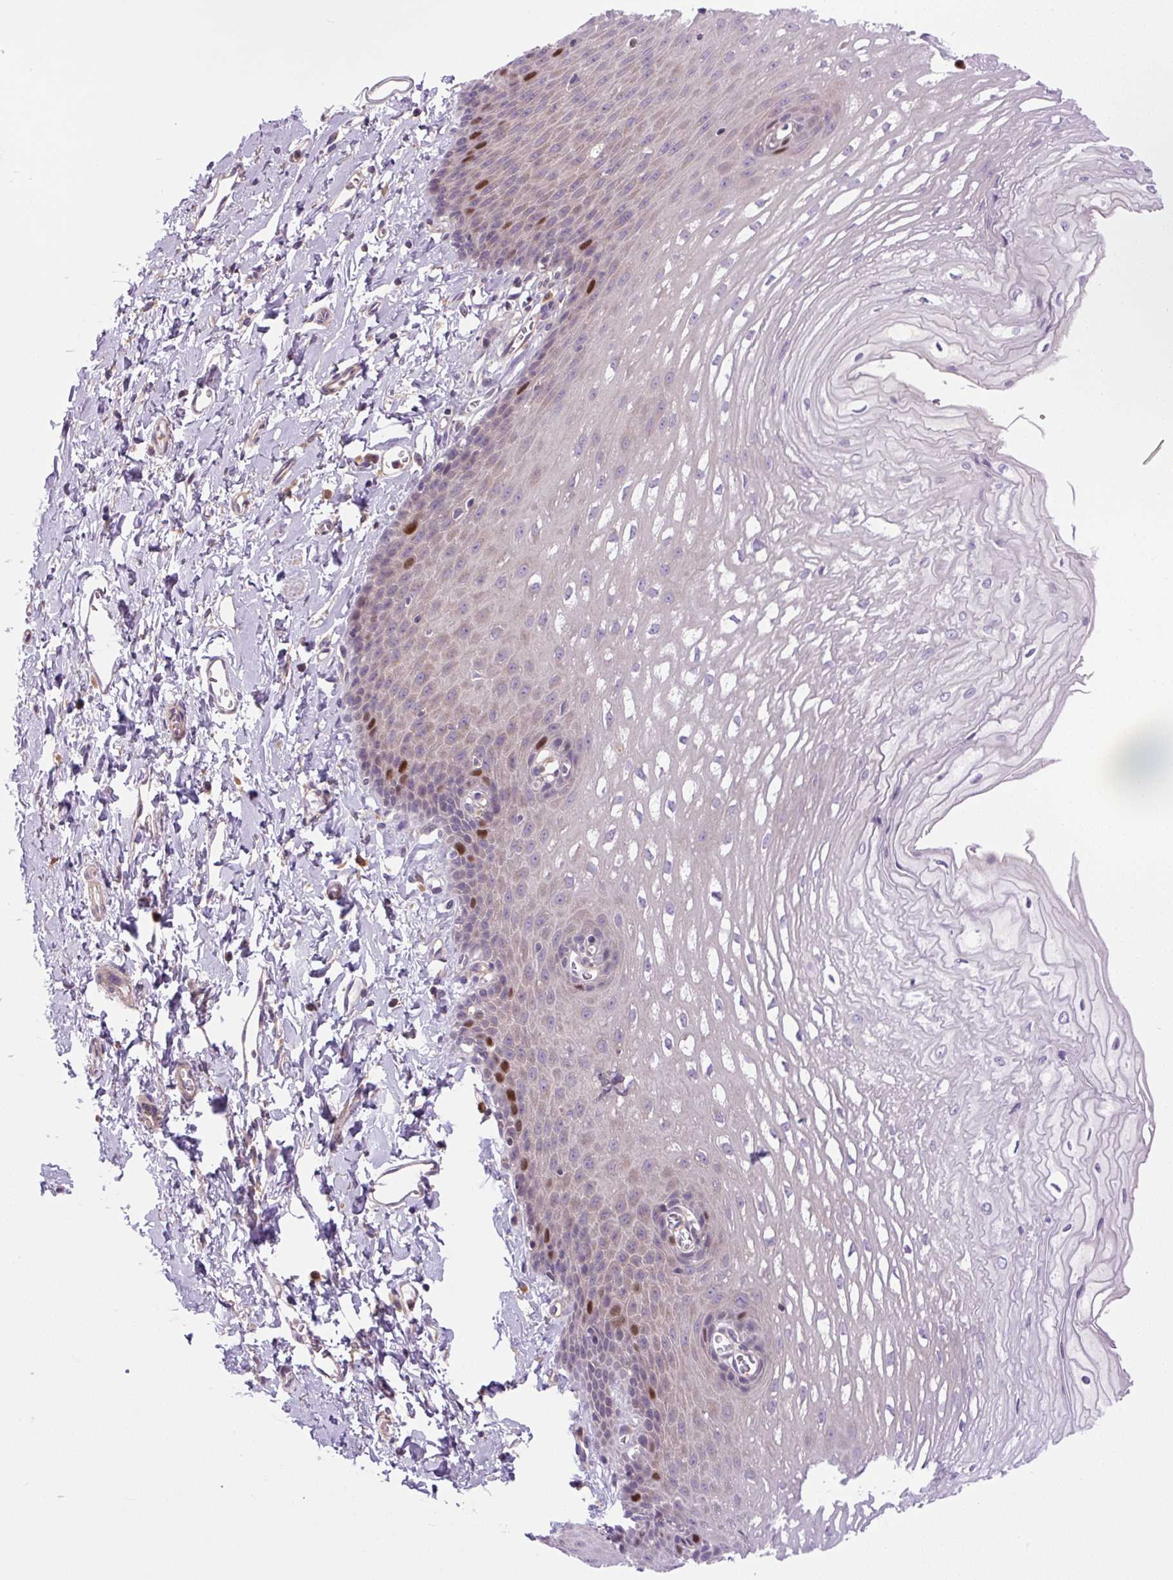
{"staining": {"intensity": "strong", "quantity": "<25%", "location": "nuclear"}, "tissue": "esophagus", "cell_type": "Squamous epithelial cells", "image_type": "normal", "snomed": [{"axis": "morphology", "description": "Normal tissue, NOS"}, {"axis": "topography", "description": "Esophagus"}], "caption": "High-magnification brightfield microscopy of benign esophagus stained with DAB (3,3'-diaminobenzidine) (brown) and counterstained with hematoxylin (blue). squamous epithelial cells exhibit strong nuclear positivity is present in about<25% of cells.", "gene": "KIFC1", "patient": {"sex": "male", "age": 70}}